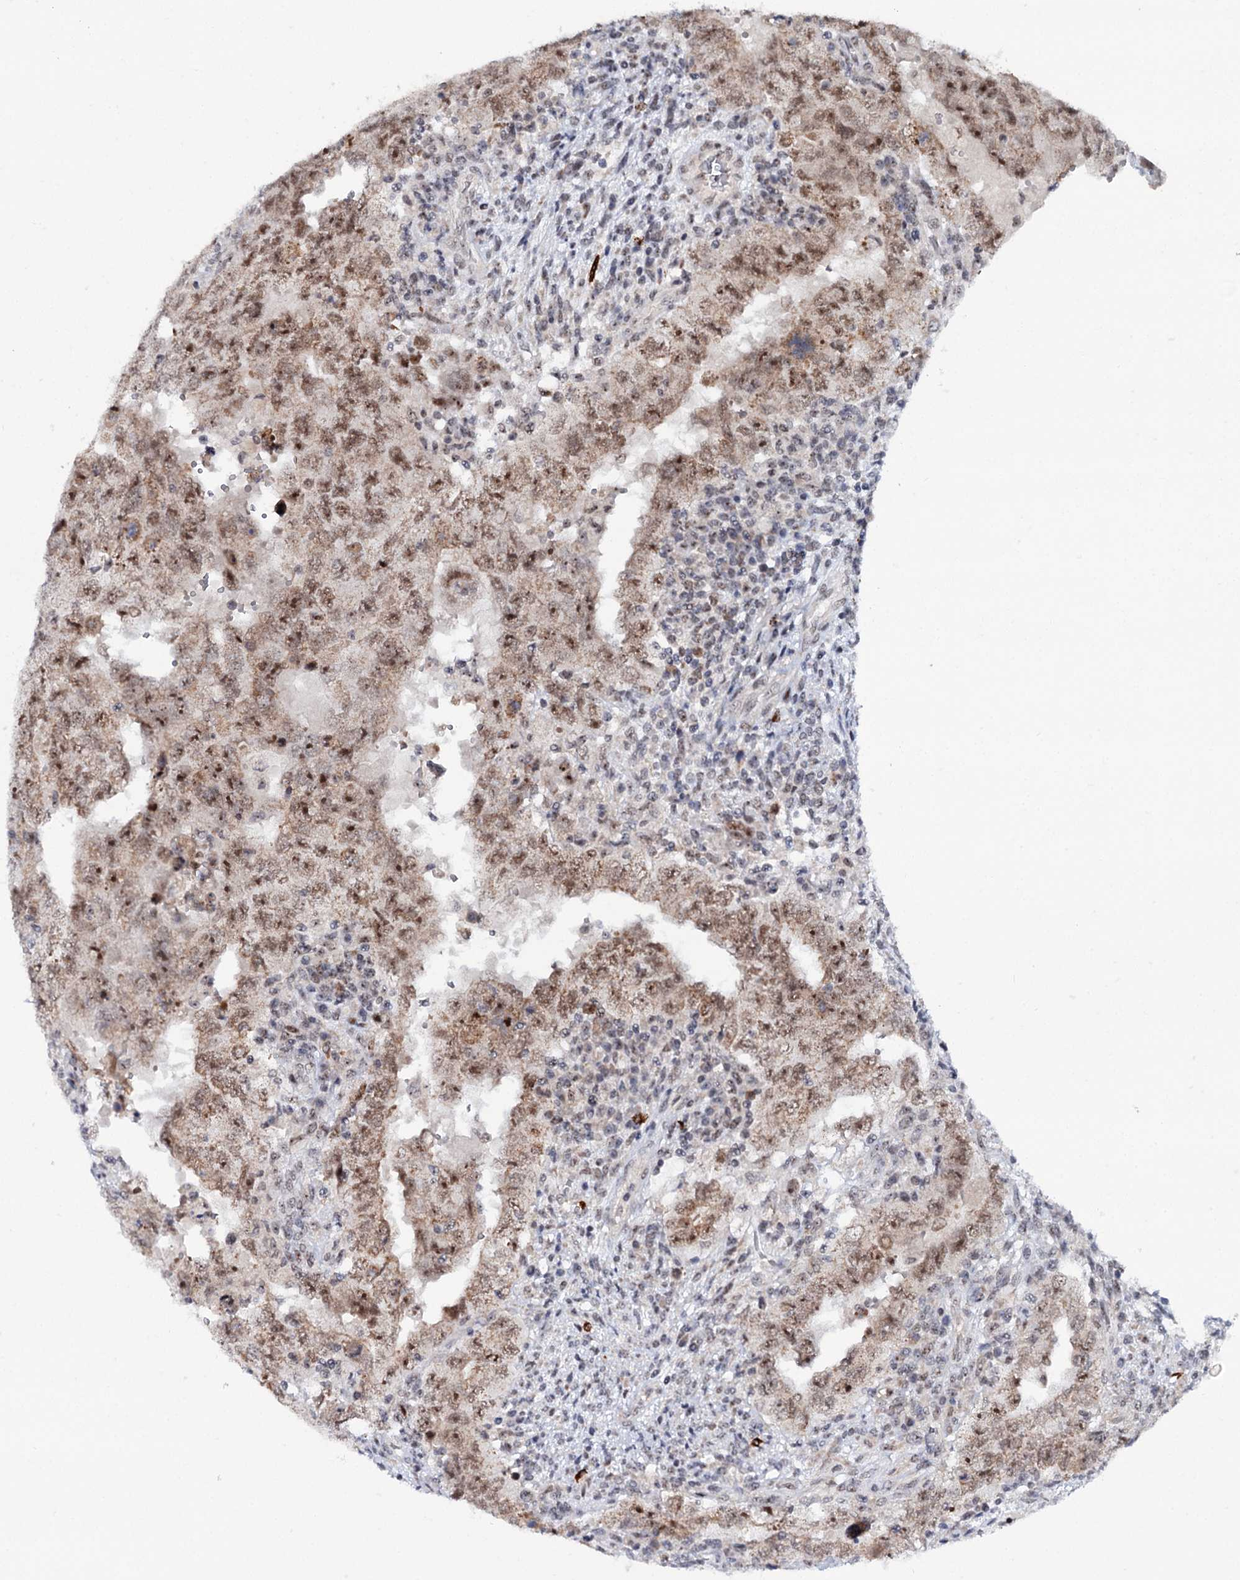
{"staining": {"intensity": "moderate", "quantity": ">75%", "location": "nuclear"}, "tissue": "testis cancer", "cell_type": "Tumor cells", "image_type": "cancer", "snomed": [{"axis": "morphology", "description": "Carcinoma, Embryonal, NOS"}, {"axis": "topography", "description": "Testis"}], "caption": "Testis cancer (embryonal carcinoma) stained with a protein marker demonstrates moderate staining in tumor cells.", "gene": "BUD13", "patient": {"sex": "male", "age": 26}}